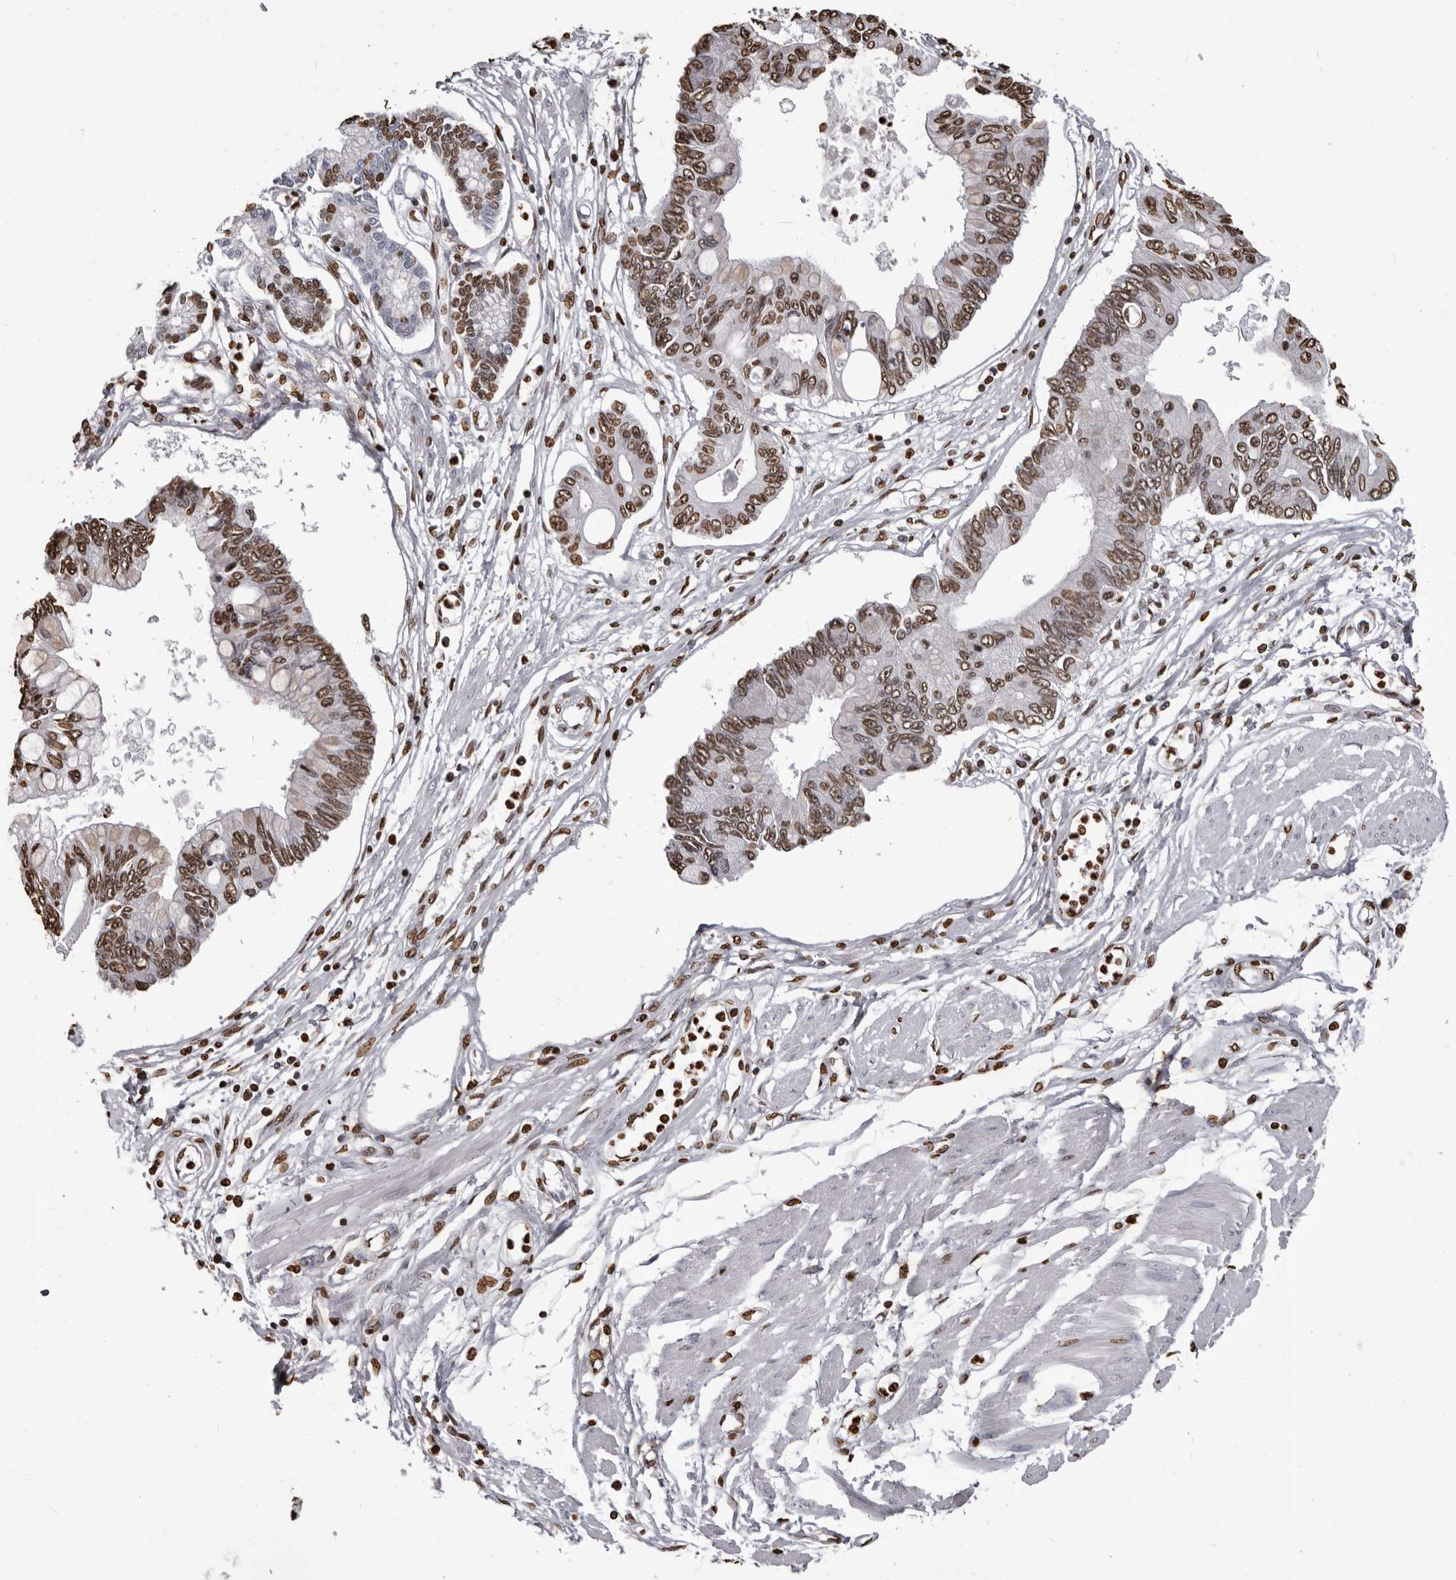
{"staining": {"intensity": "strong", "quantity": ">75%", "location": "nuclear"}, "tissue": "pancreatic cancer", "cell_type": "Tumor cells", "image_type": "cancer", "snomed": [{"axis": "morphology", "description": "Adenocarcinoma, NOS"}, {"axis": "topography", "description": "Pancreas"}], "caption": "IHC micrograph of adenocarcinoma (pancreatic) stained for a protein (brown), which exhibits high levels of strong nuclear staining in approximately >75% of tumor cells.", "gene": "AHR", "patient": {"sex": "female", "age": 77}}